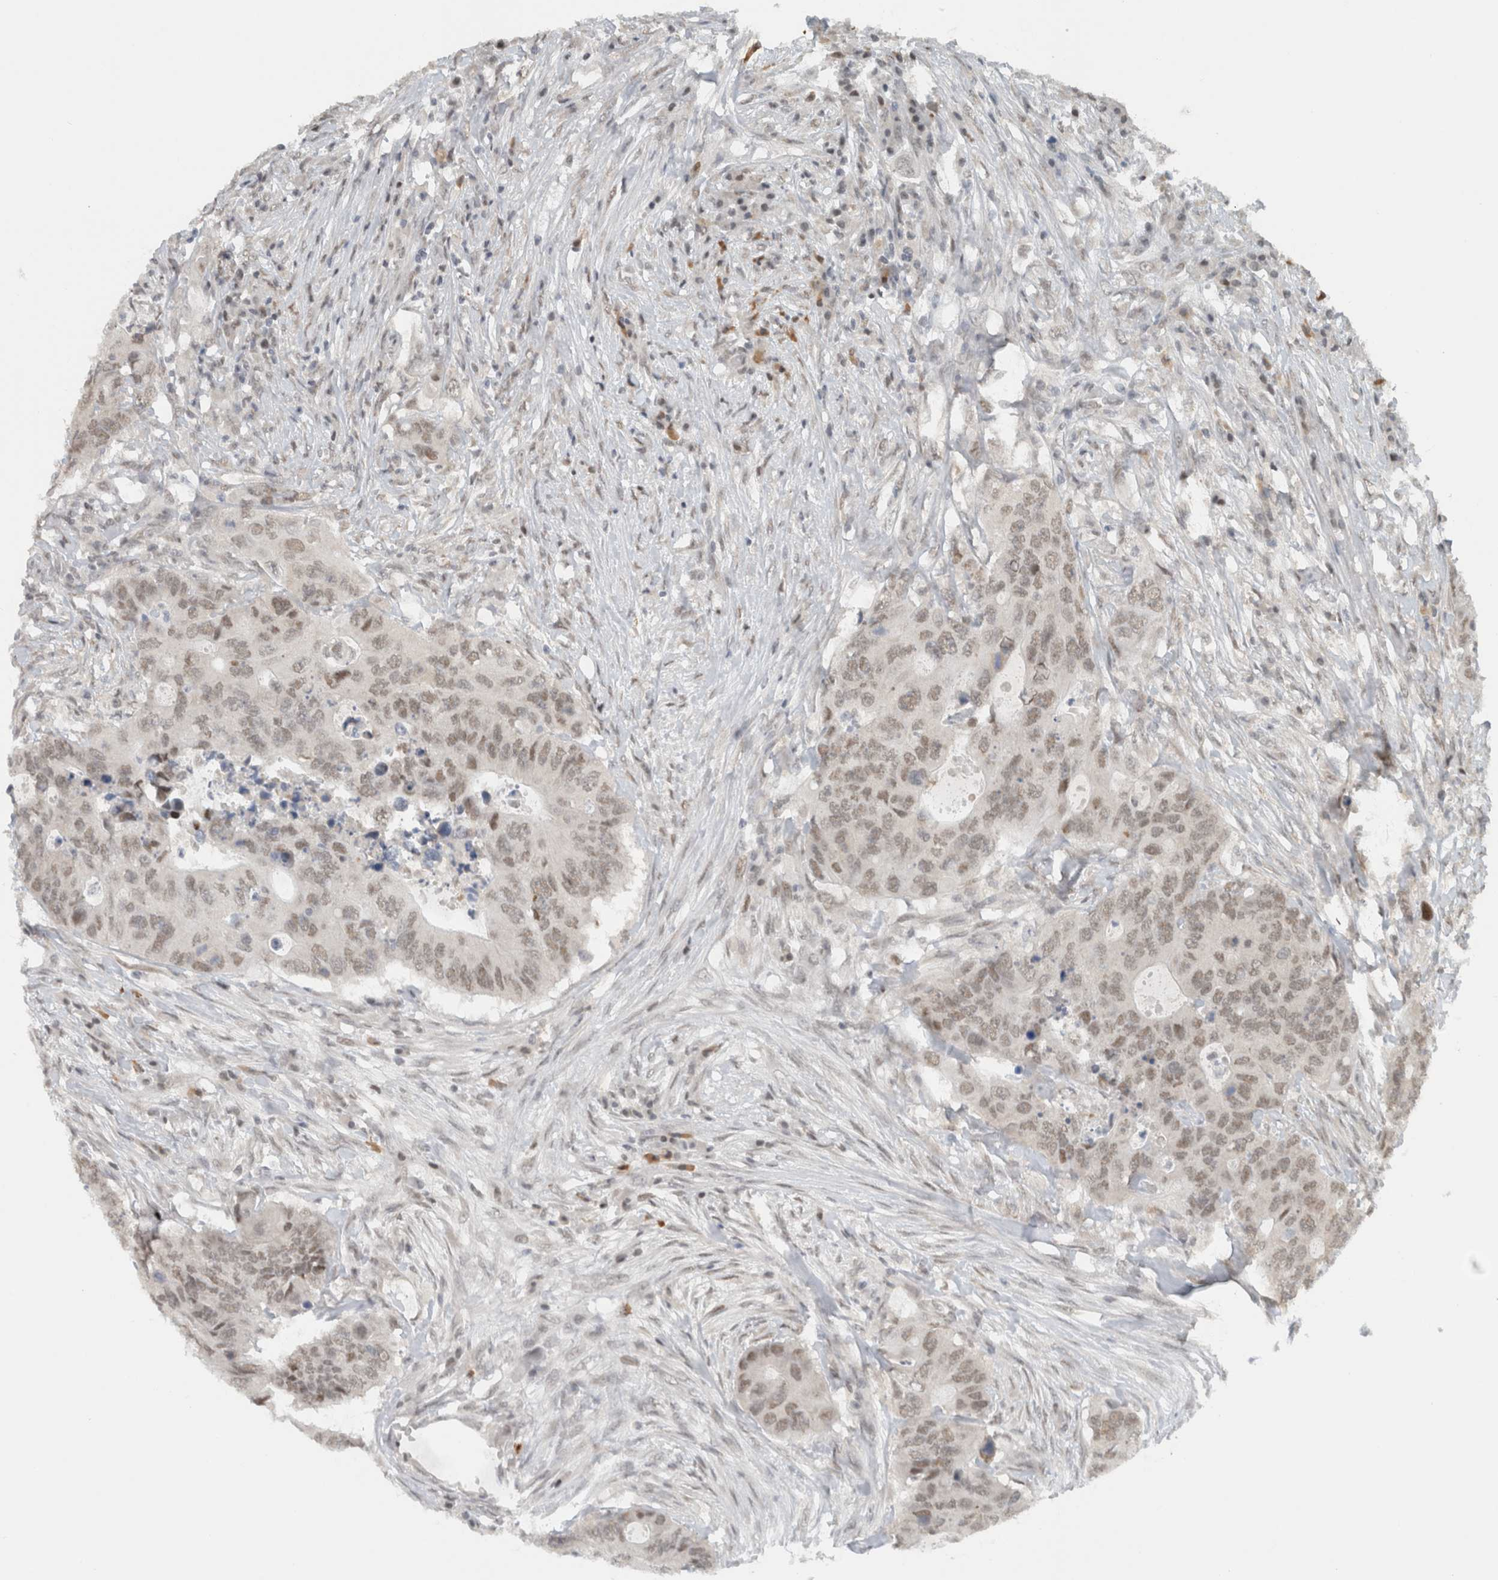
{"staining": {"intensity": "weak", "quantity": ">75%", "location": "nuclear"}, "tissue": "colorectal cancer", "cell_type": "Tumor cells", "image_type": "cancer", "snomed": [{"axis": "morphology", "description": "Adenocarcinoma, NOS"}, {"axis": "topography", "description": "Colon"}], "caption": "Immunohistochemistry (IHC) (DAB) staining of human colorectal adenocarcinoma exhibits weak nuclear protein staining in approximately >75% of tumor cells. (DAB IHC with brightfield microscopy, high magnification).", "gene": "HNRNPR", "patient": {"sex": "male", "age": 71}}